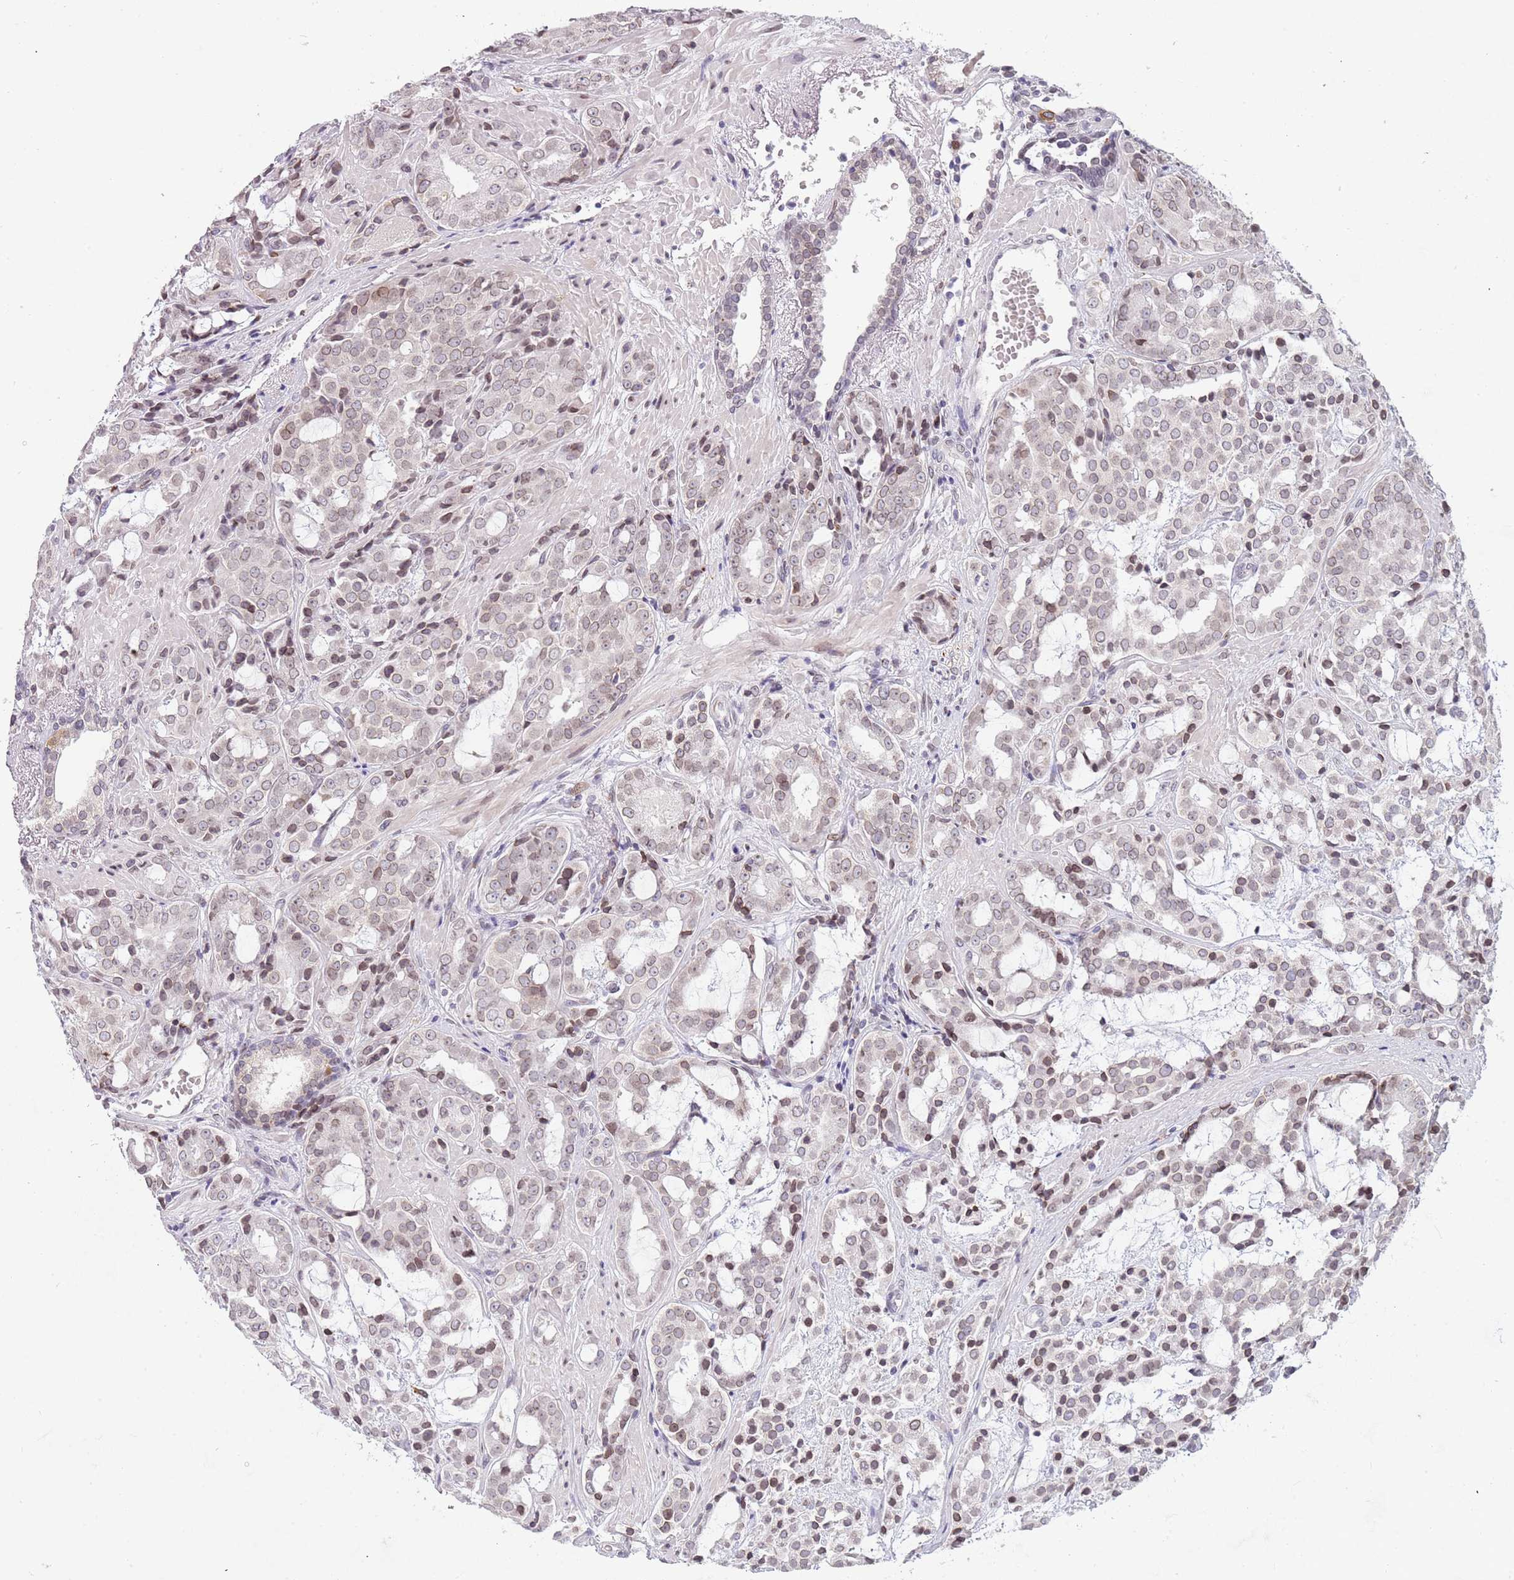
{"staining": {"intensity": "weak", "quantity": "25%-75%", "location": "cytoplasmic/membranous,nuclear"}, "tissue": "prostate cancer", "cell_type": "Tumor cells", "image_type": "cancer", "snomed": [{"axis": "morphology", "description": "Adenocarcinoma, High grade"}, {"axis": "topography", "description": "Prostate"}], "caption": "This is a micrograph of immunohistochemistry staining of prostate cancer, which shows weak staining in the cytoplasmic/membranous and nuclear of tumor cells.", "gene": "KLHDC2", "patient": {"sex": "male", "age": 71}}